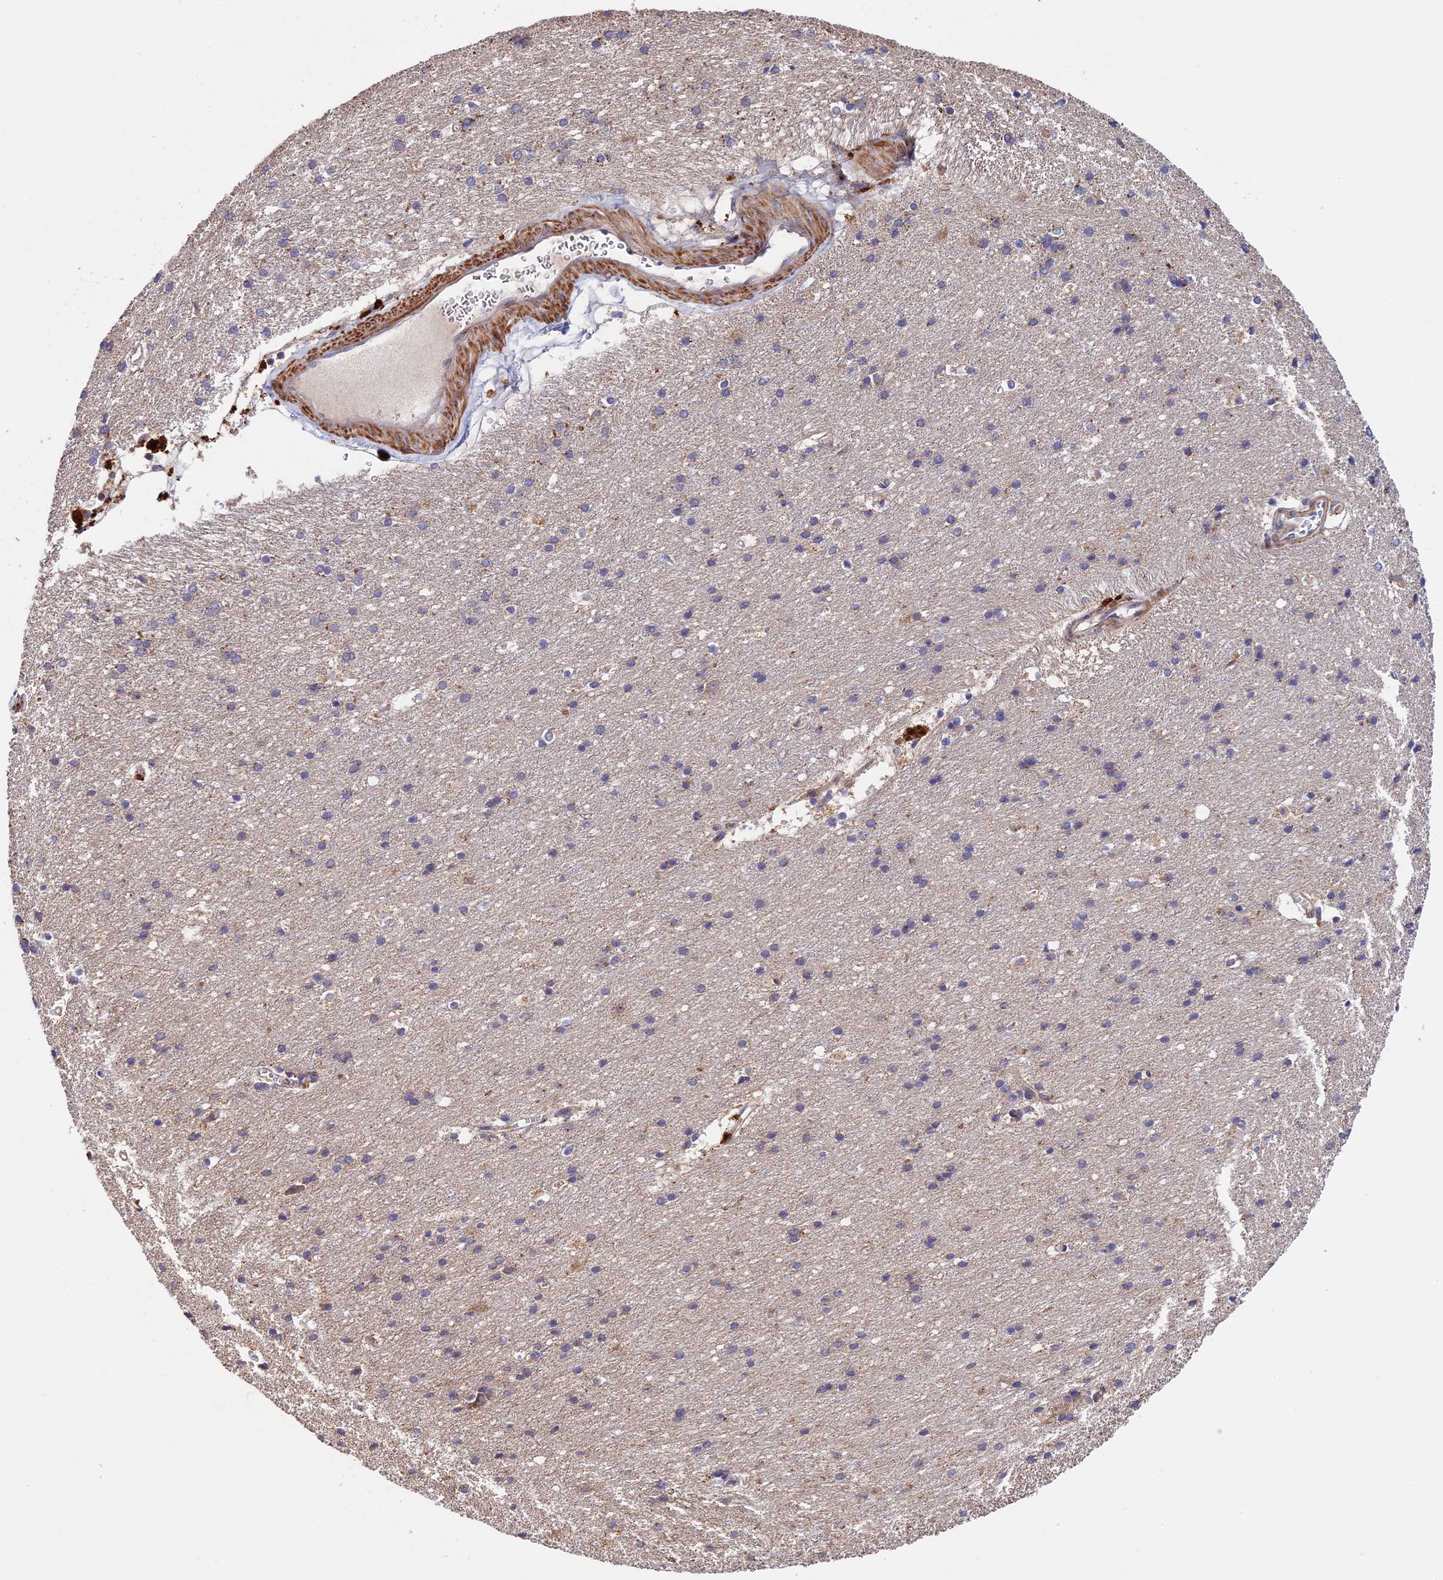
{"staining": {"intensity": "weak", "quantity": "25%-75%", "location": "cytoplasmic/membranous"}, "tissue": "cerebral cortex", "cell_type": "Endothelial cells", "image_type": "normal", "snomed": [{"axis": "morphology", "description": "Normal tissue, NOS"}, {"axis": "topography", "description": "Cerebral cortex"}], "caption": "Cerebral cortex stained with immunohistochemistry (IHC) demonstrates weak cytoplasmic/membranous expression in about 25%-75% of endothelial cells. Using DAB (brown) and hematoxylin (blue) stains, captured at high magnification using brightfield microscopy.", "gene": "RNF17", "patient": {"sex": "male", "age": 54}}